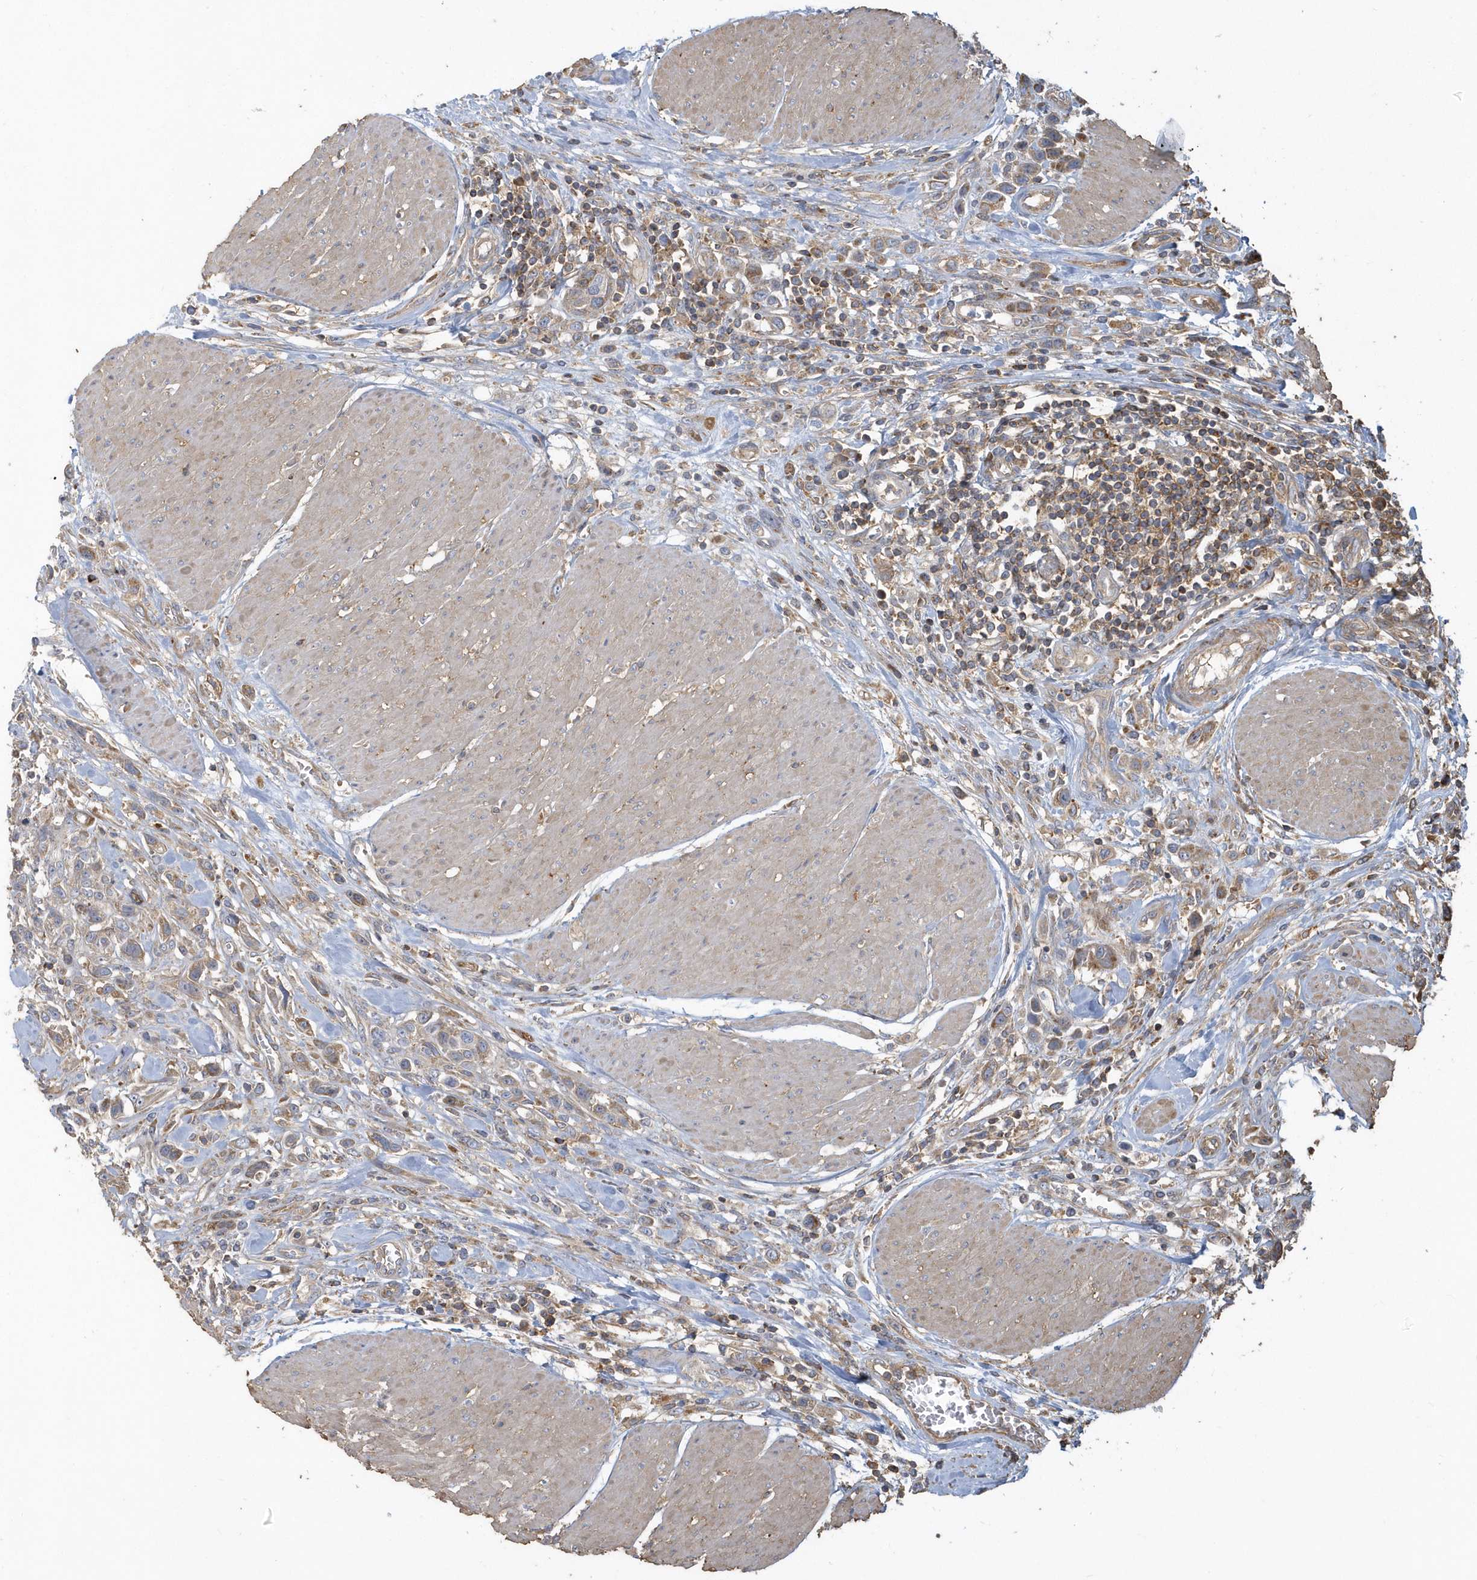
{"staining": {"intensity": "negative", "quantity": "none", "location": "none"}, "tissue": "urothelial cancer", "cell_type": "Tumor cells", "image_type": "cancer", "snomed": [{"axis": "morphology", "description": "Urothelial carcinoma, High grade"}, {"axis": "topography", "description": "Urinary bladder"}], "caption": "A photomicrograph of urothelial carcinoma (high-grade) stained for a protein displays no brown staining in tumor cells. Nuclei are stained in blue.", "gene": "TRAIP", "patient": {"sex": "male", "age": 50}}